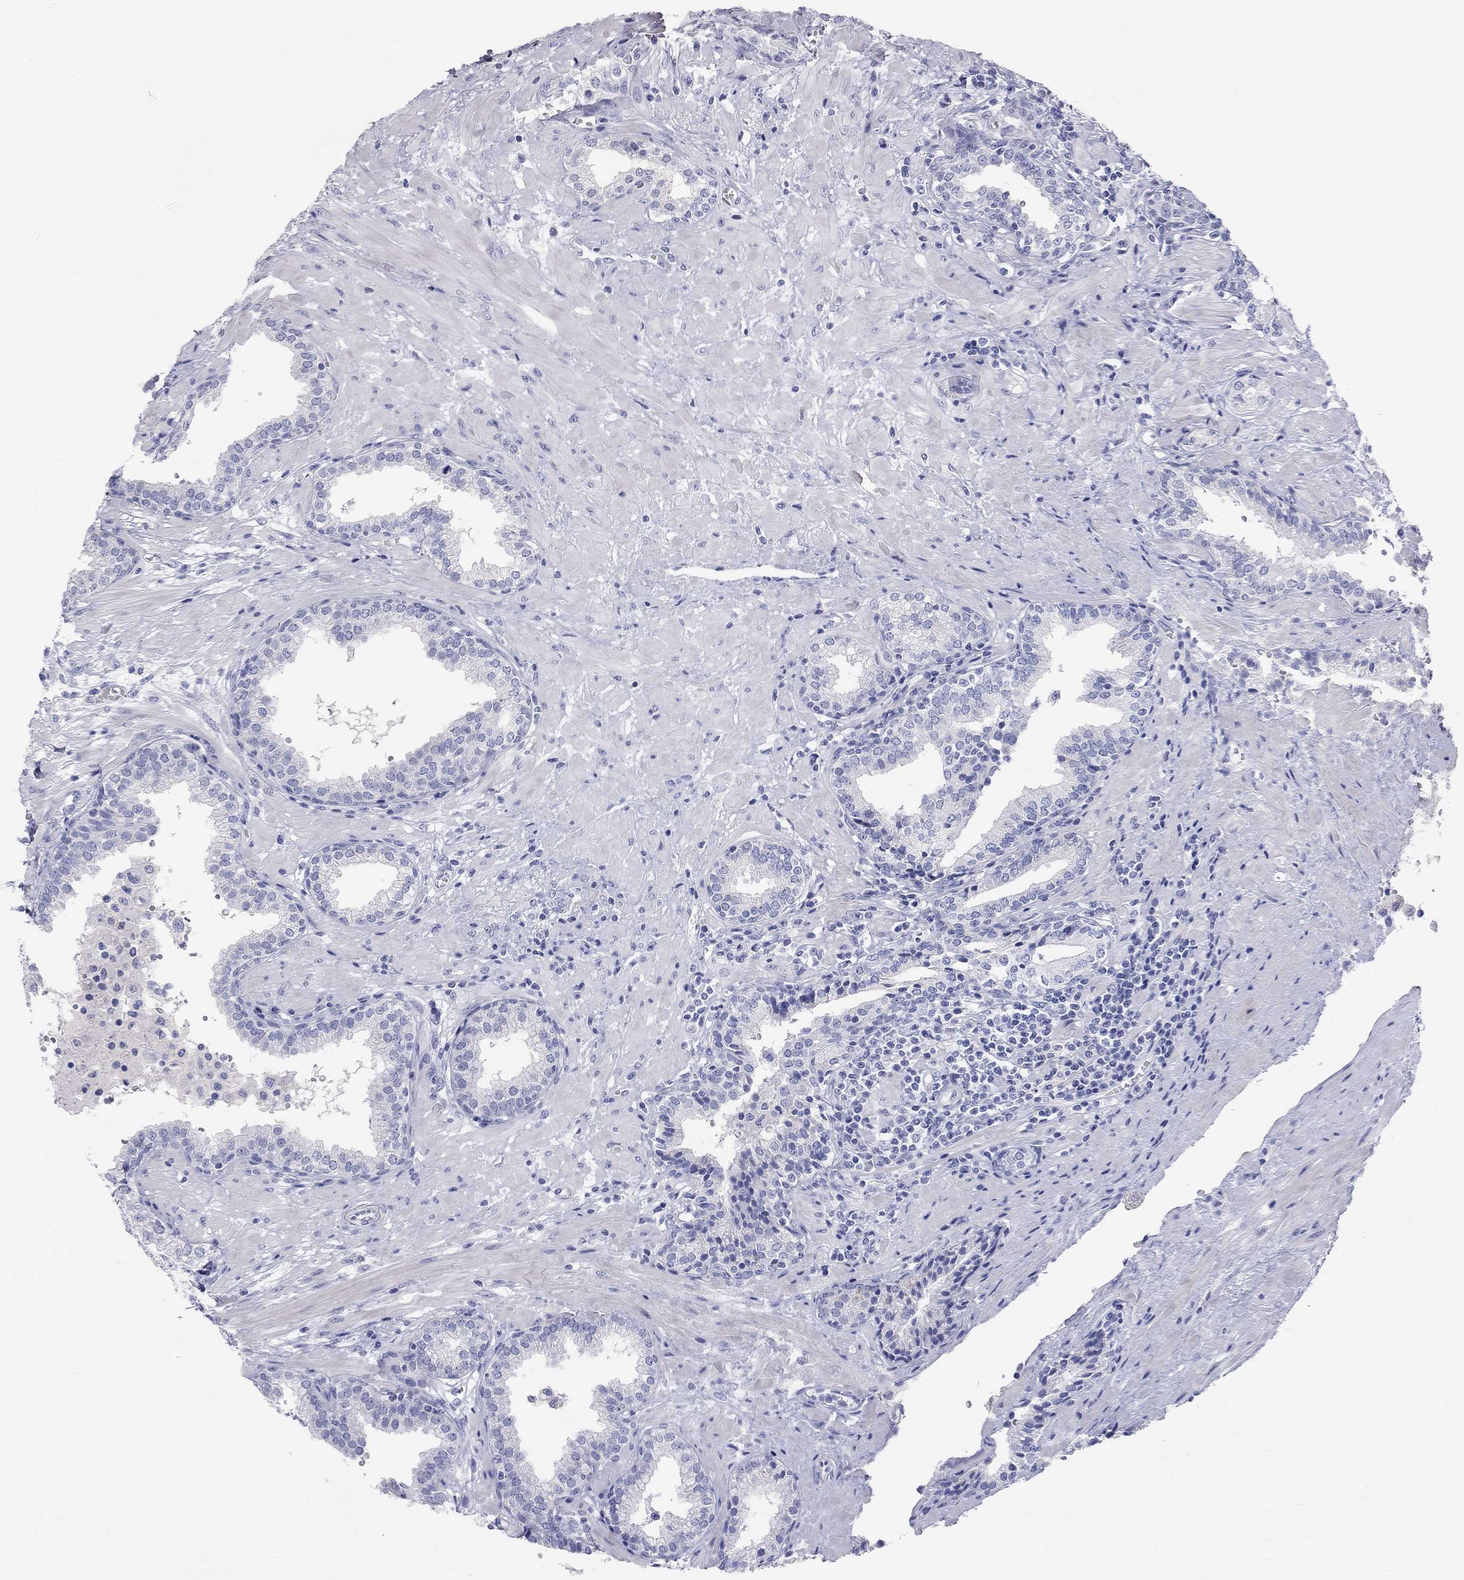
{"staining": {"intensity": "negative", "quantity": "none", "location": "none"}, "tissue": "prostate", "cell_type": "Glandular cells", "image_type": "normal", "snomed": [{"axis": "morphology", "description": "Normal tissue, NOS"}, {"axis": "topography", "description": "Prostate"}], "caption": "DAB (3,3'-diaminobenzidine) immunohistochemical staining of unremarkable prostate reveals no significant expression in glandular cells.", "gene": "PCDHGC5", "patient": {"sex": "male", "age": 64}}